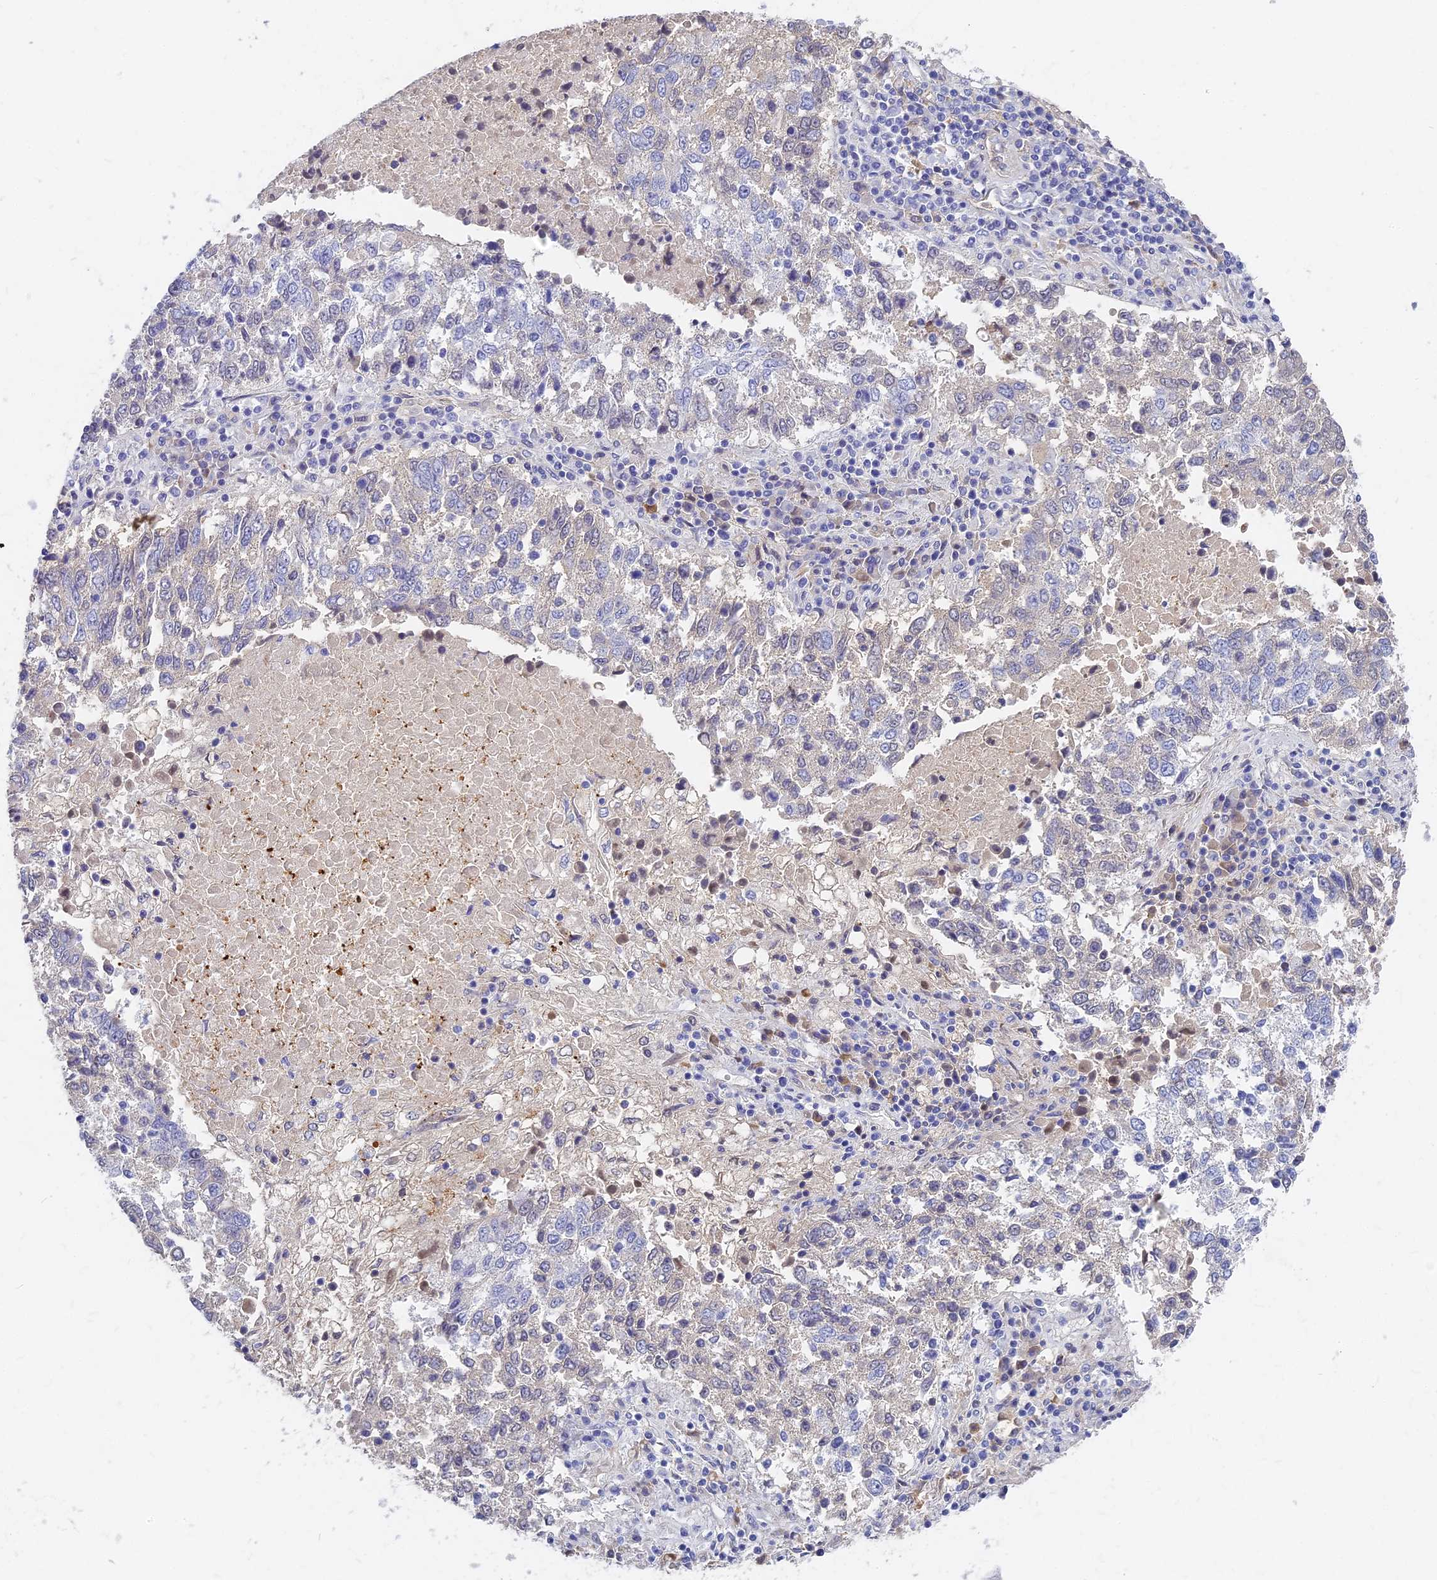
{"staining": {"intensity": "negative", "quantity": "none", "location": "none"}, "tissue": "lung cancer", "cell_type": "Tumor cells", "image_type": "cancer", "snomed": [{"axis": "morphology", "description": "Squamous cell carcinoma, NOS"}, {"axis": "topography", "description": "Lung"}], "caption": "Immunohistochemistry (IHC) photomicrograph of neoplastic tissue: human squamous cell carcinoma (lung) stained with DAB (3,3'-diaminobenzidine) displays no significant protein expression in tumor cells.", "gene": "ITIH1", "patient": {"sex": "male", "age": 73}}